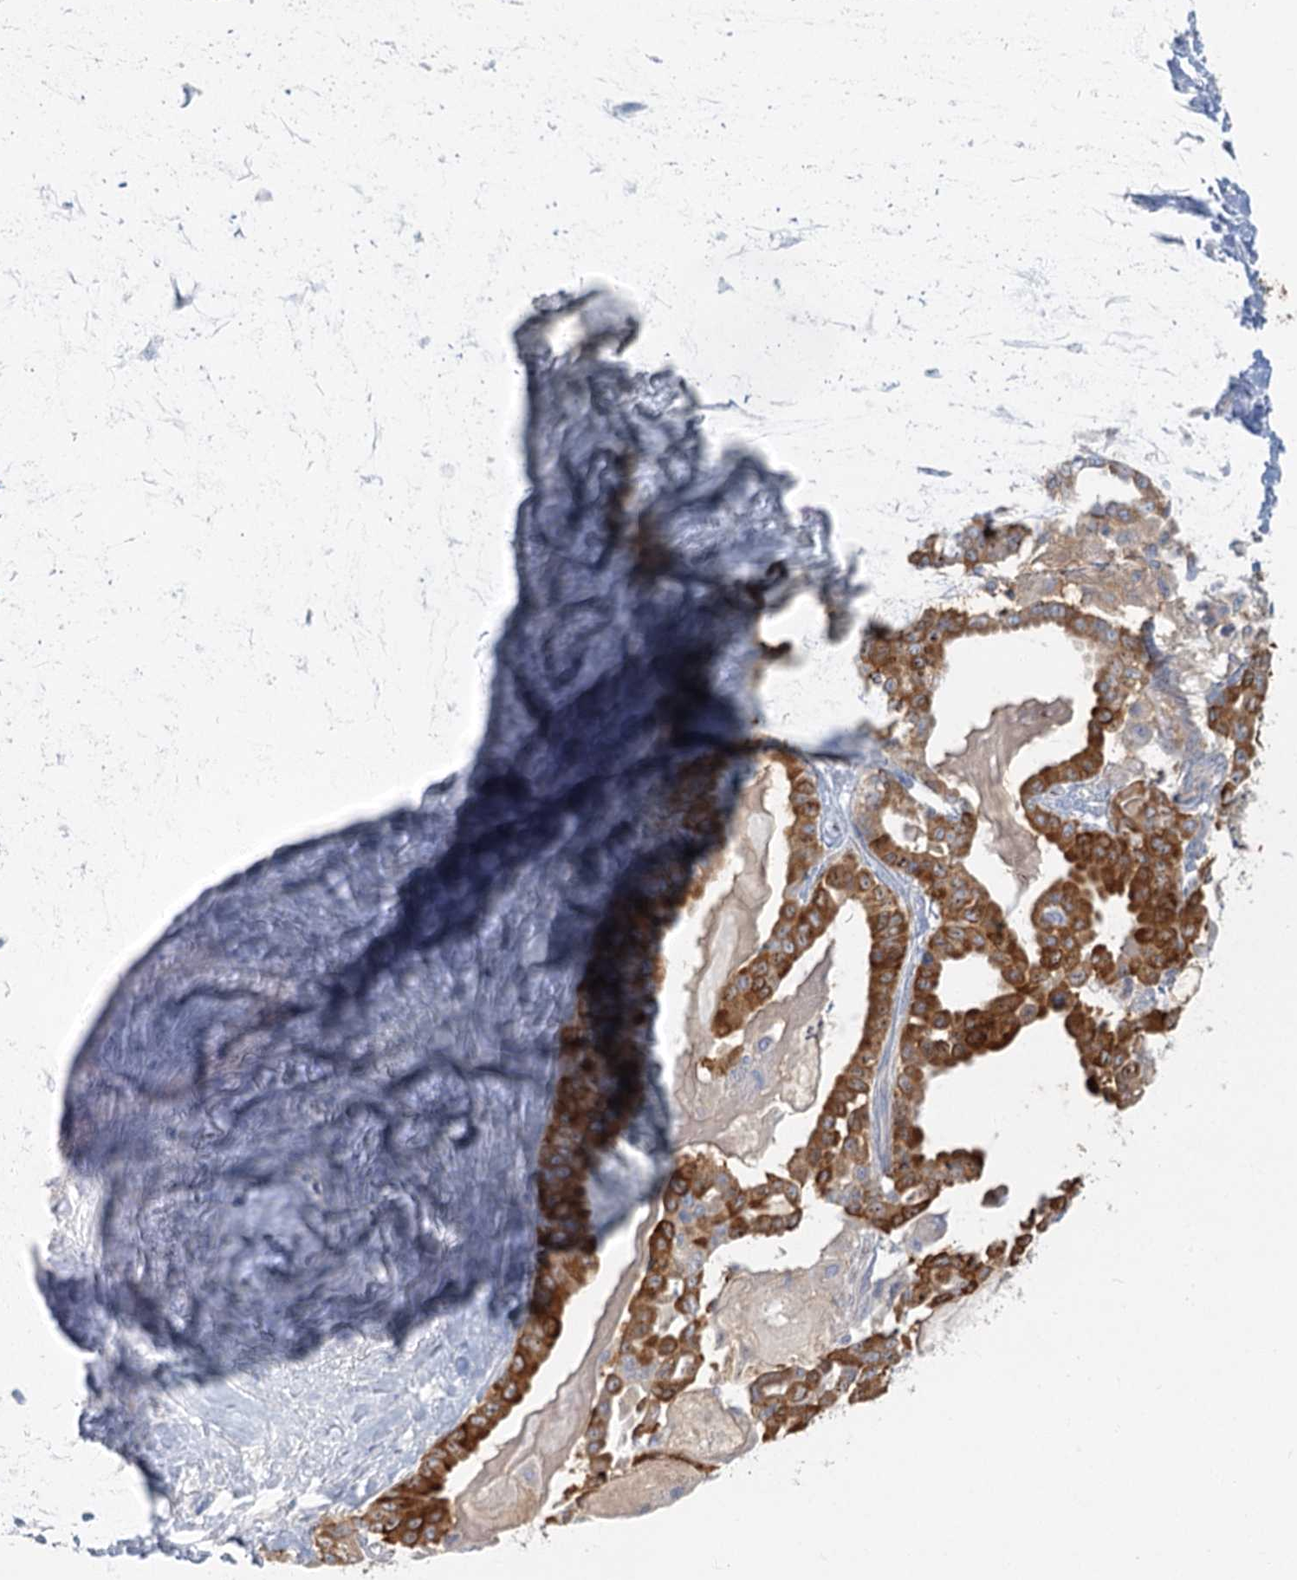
{"staining": {"intensity": "strong", "quantity": ">75%", "location": "cytoplasmic/membranous"}, "tissue": "pancreatic cancer", "cell_type": "Tumor cells", "image_type": "cancer", "snomed": [{"axis": "morphology", "description": "Adenocarcinoma, NOS"}, {"axis": "topography", "description": "Pancreas"}], "caption": "This image reveals pancreatic cancer (adenocarcinoma) stained with IHC to label a protein in brown. The cytoplasmic/membranous of tumor cells show strong positivity for the protein. Nuclei are counter-stained blue.", "gene": "FAM110C", "patient": {"sex": "male", "age": 63}}